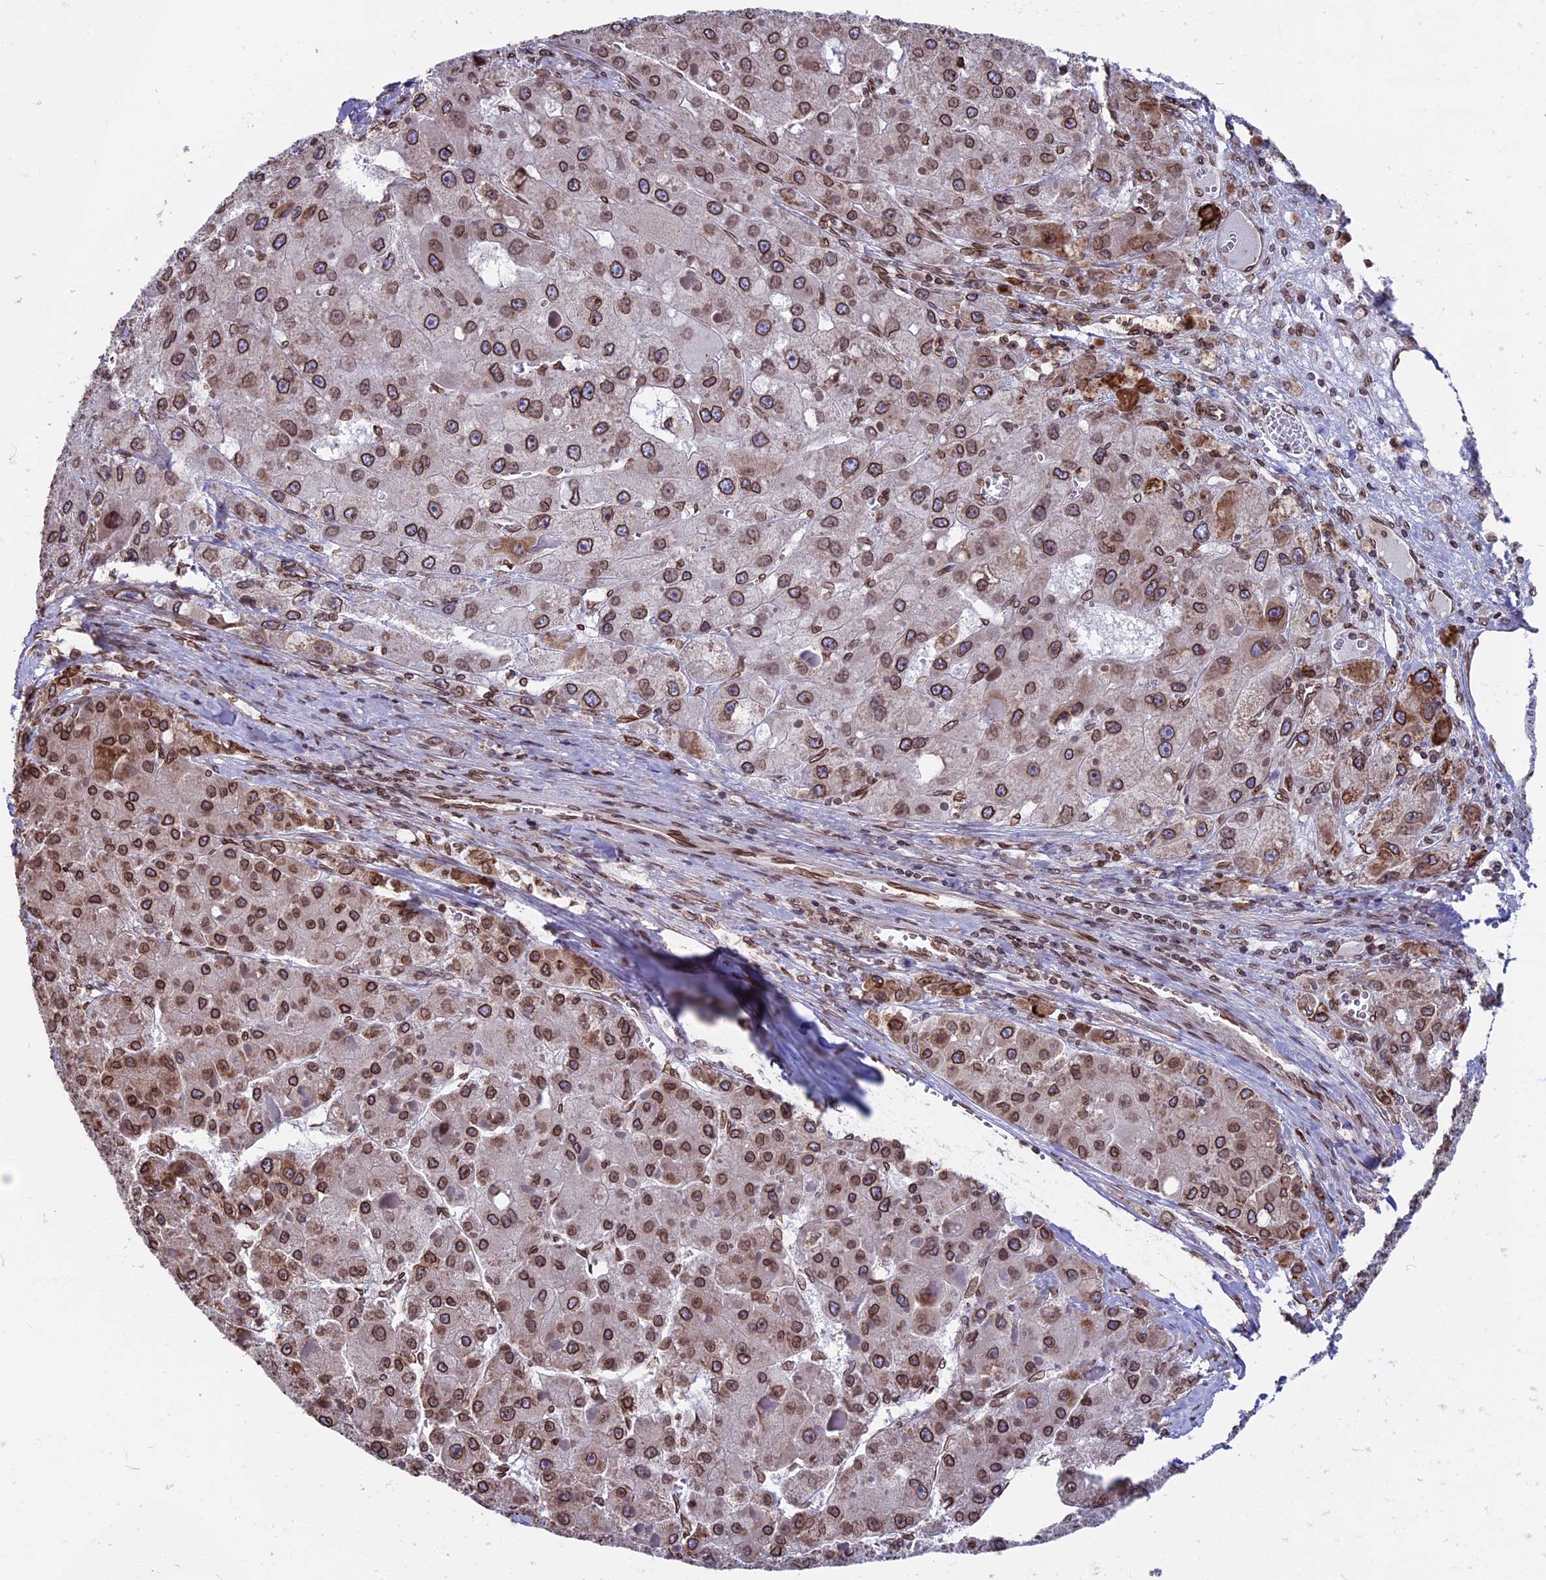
{"staining": {"intensity": "strong", "quantity": ">75%", "location": "cytoplasmic/membranous,nuclear"}, "tissue": "liver cancer", "cell_type": "Tumor cells", "image_type": "cancer", "snomed": [{"axis": "morphology", "description": "Carcinoma, Hepatocellular, NOS"}, {"axis": "topography", "description": "Liver"}], "caption": "Liver cancer stained for a protein displays strong cytoplasmic/membranous and nuclear positivity in tumor cells.", "gene": "PTCHD4", "patient": {"sex": "female", "age": 73}}